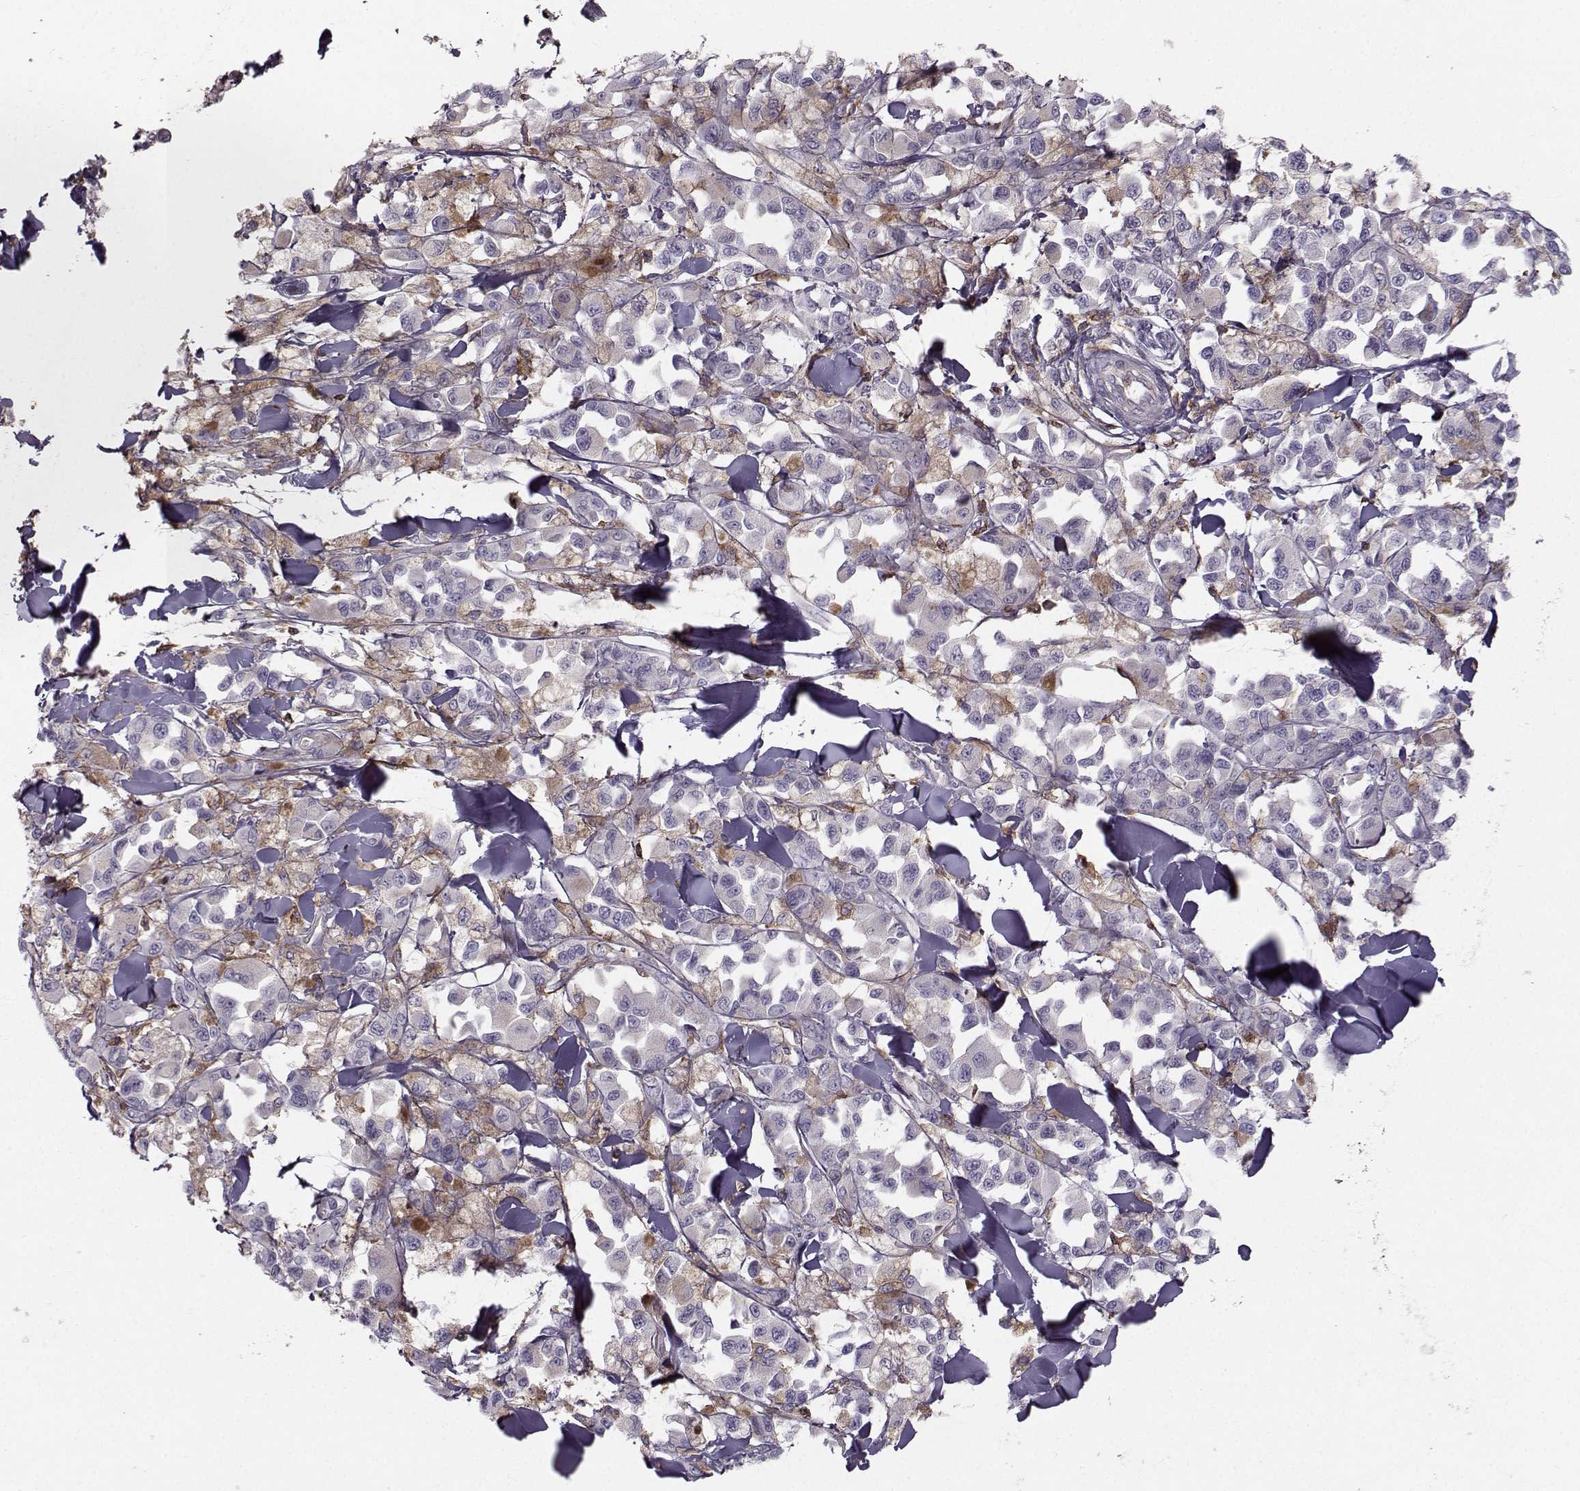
{"staining": {"intensity": "negative", "quantity": "none", "location": "none"}, "tissue": "melanoma", "cell_type": "Tumor cells", "image_type": "cancer", "snomed": [{"axis": "morphology", "description": "Malignant melanoma, NOS"}, {"axis": "topography", "description": "Skin"}], "caption": "Melanoma stained for a protein using immunohistochemistry exhibits no expression tumor cells.", "gene": "ZBTB32", "patient": {"sex": "female", "age": 58}}